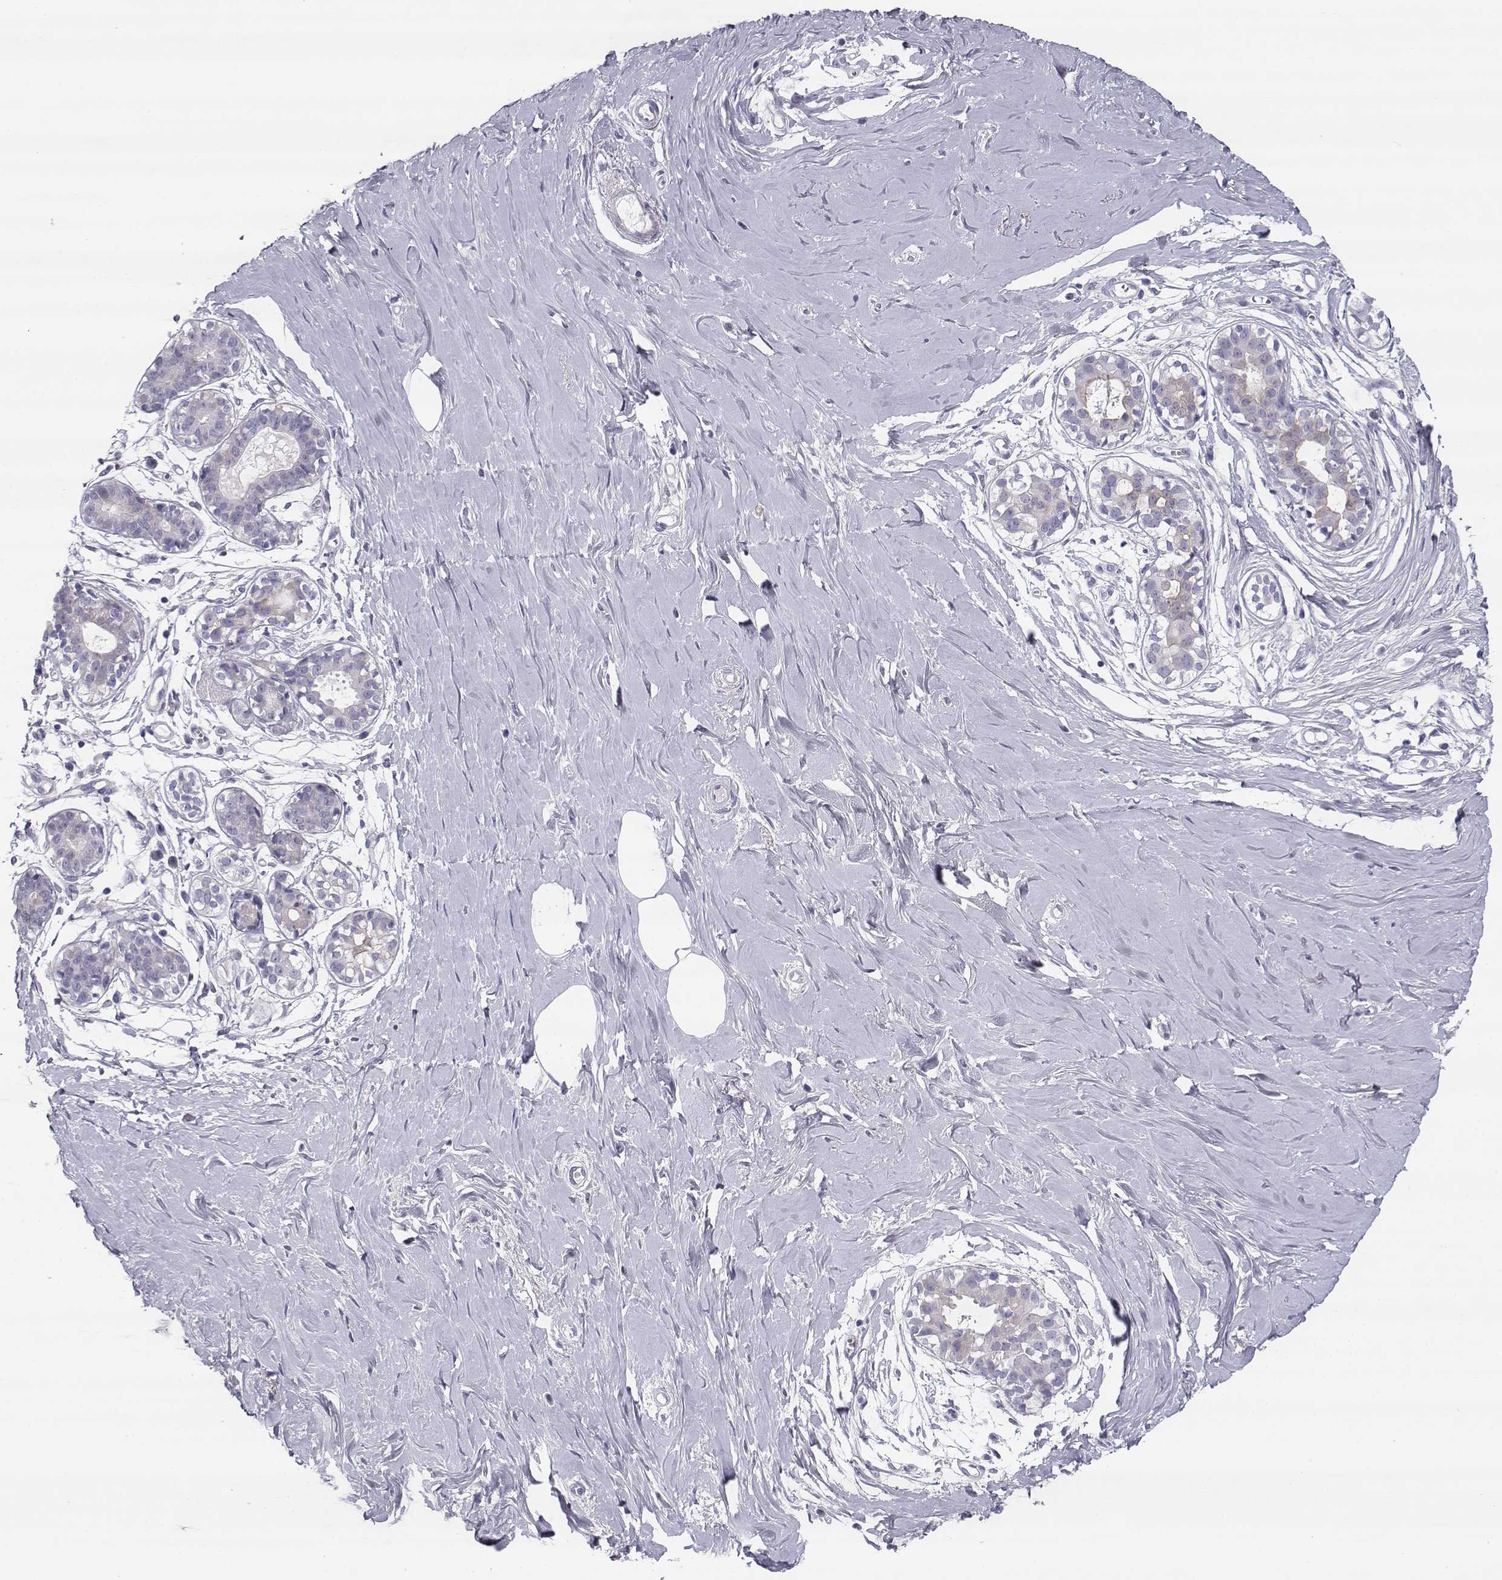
{"staining": {"intensity": "negative", "quantity": "none", "location": "none"}, "tissue": "breast", "cell_type": "Adipocytes", "image_type": "normal", "snomed": [{"axis": "morphology", "description": "Normal tissue, NOS"}, {"axis": "topography", "description": "Breast"}], "caption": "Breast stained for a protein using immunohistochemistry (IHC) shows no staining adipocytes.", "gene": "CREB3L3", "patient": {"sex": "female", "age": 49}}